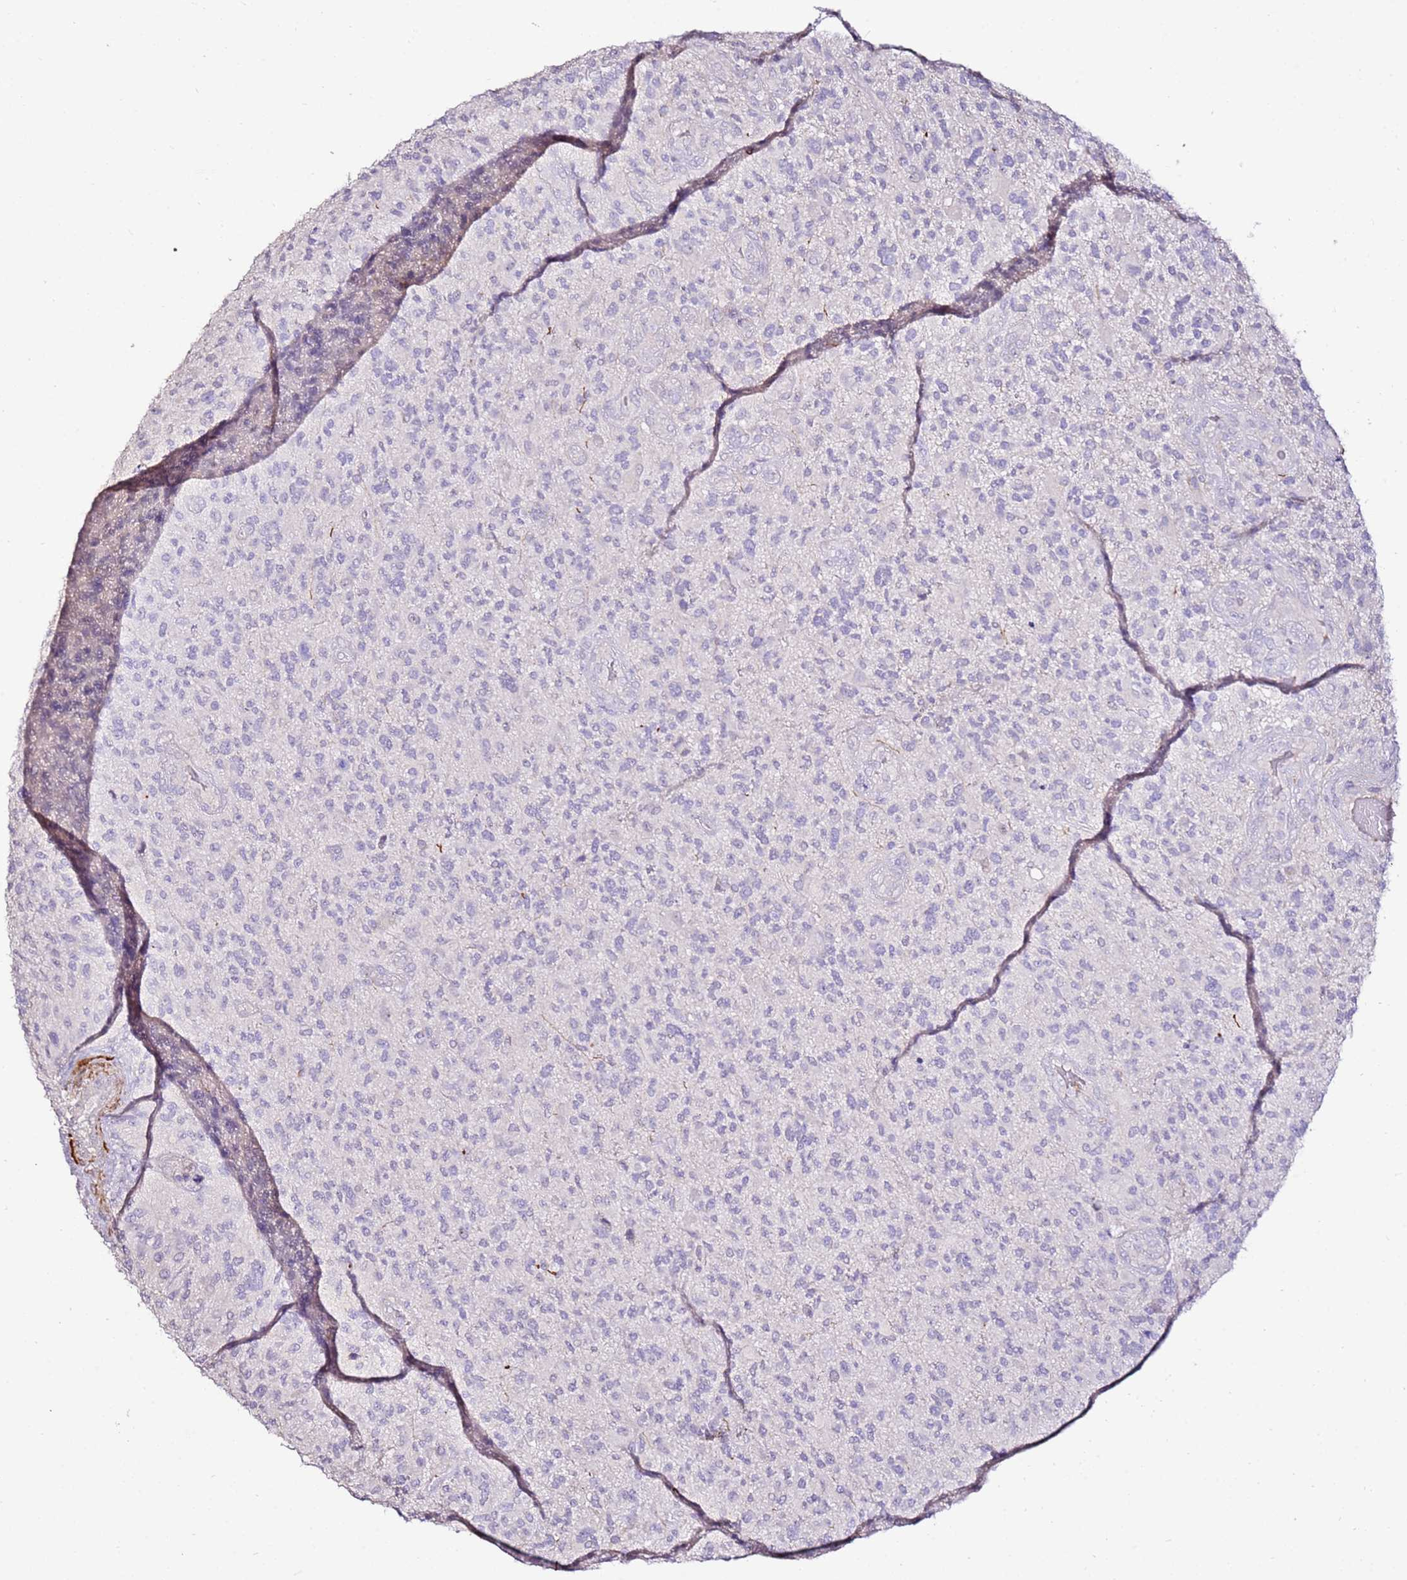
{"staining": {"intensity": "negative", "quantity": "none", "location": "none"}, "tissue": "glioma", "cell_type": "Tumor cells", "image_type": "cancer", "snomed": [{"axis": "morphology", "description": "Glioma, malignant, High grade"}, {"axis": "topography", "description": "Brain"}], "caption": "IHC micrograph of human high-grade glioma (malignant) stained for a protein (brown), which displays no expression in tumor cells.", "gene": "ART5", "patient": {"sex": "male", "age": 47}}